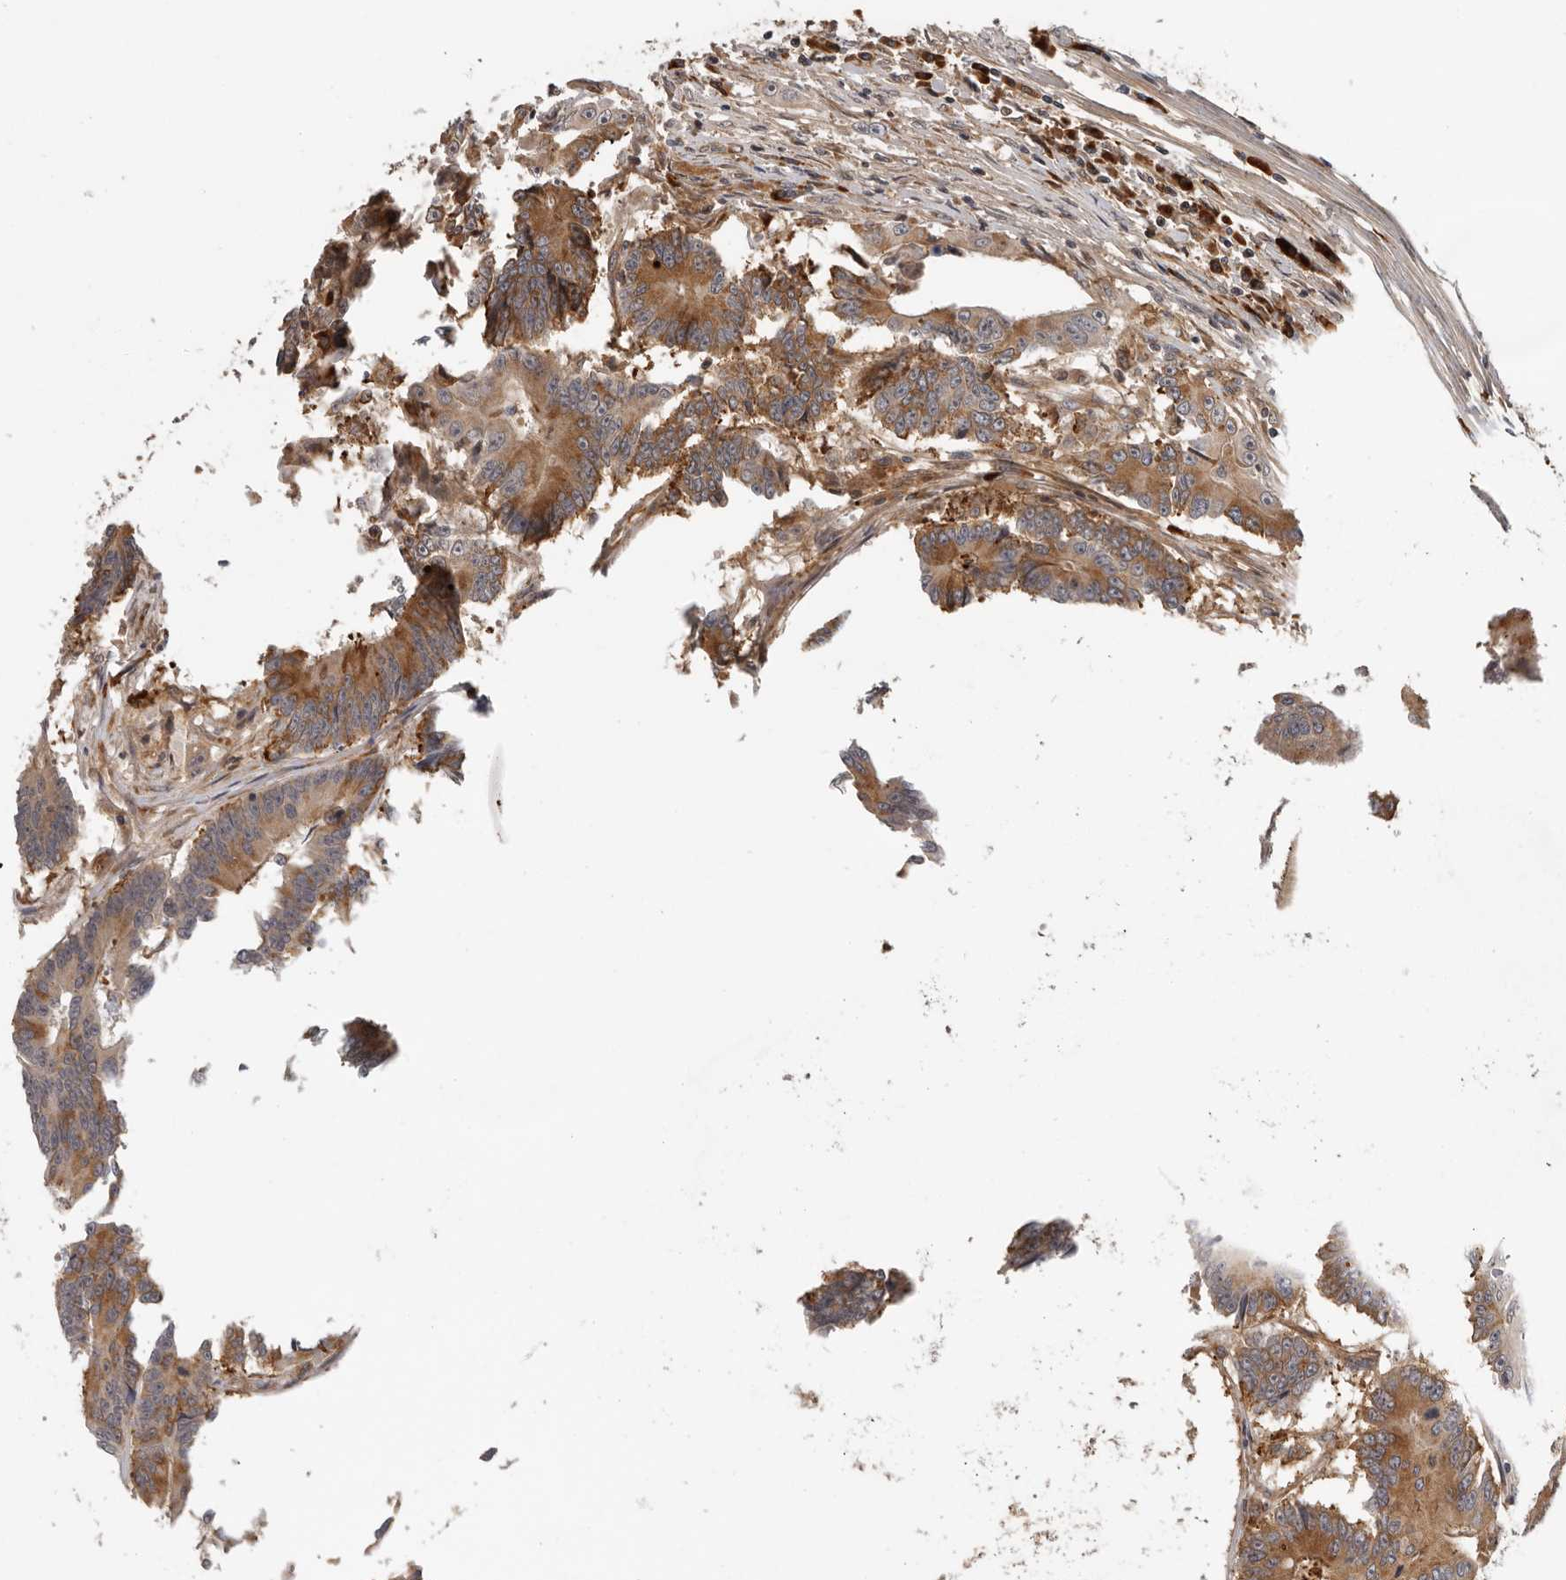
{"staining": {"intensity": "moderate", "quantity": ">75%", "location": "cytoplasmic/membranous"}, "tissue": "colorectal cancer", "cell_type": "Tumor cells", "image_type": "cancer", "snomed": [{"axis": "morphology", "description": "Adenocarcinoma, NOS"}, {"axis": "topography", "description": "Colon"}], "caption": "A photomicrograph of colorectal cancer (adenocarcinoma) stained for a protein displays moderate cytoplasmic/membranous brown staining in tumor cells.", "gene": "RNF157", "patient": {"sex": "male", "age": 83}}